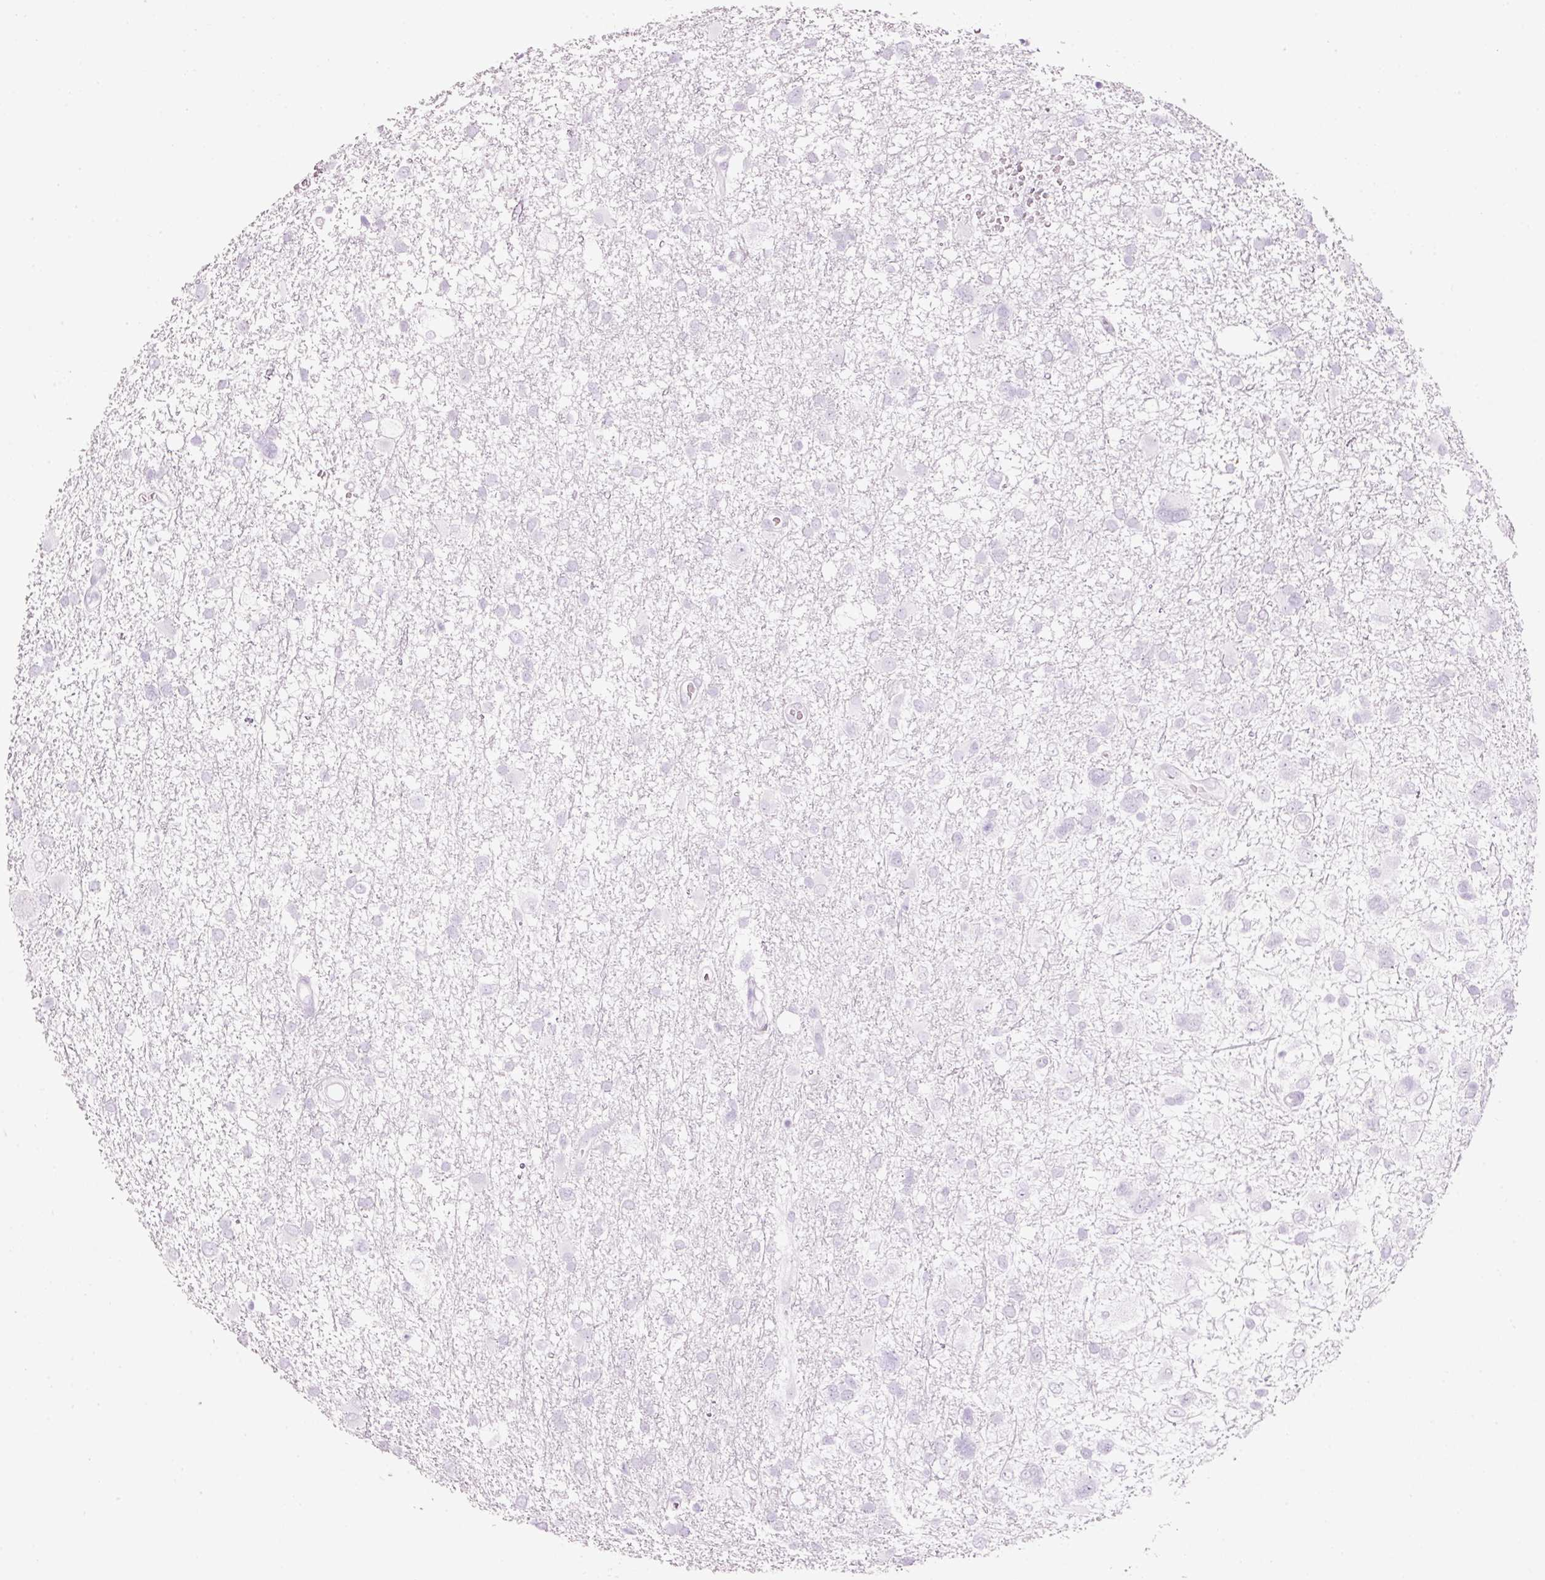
{"staining": {"intensity": "negative", "quantity": "none", "location": "none"}, "tissue": "glioma", "cell_type": "Tumor cells", "image_type": "cancer", "snomed": [{"axis": "morphology", "description": "Glioma, malignant, High grade"}, {"axis": "topography", "description": "Brain"}], "caption": "Tumor cells show no significant positivity in glioma. The staining is performed using DAB brown chromogen with nuclei counter-stained in using hematoxylin.", "gene": "CMA1", "patient": {"sex": "male", "age": 61}}